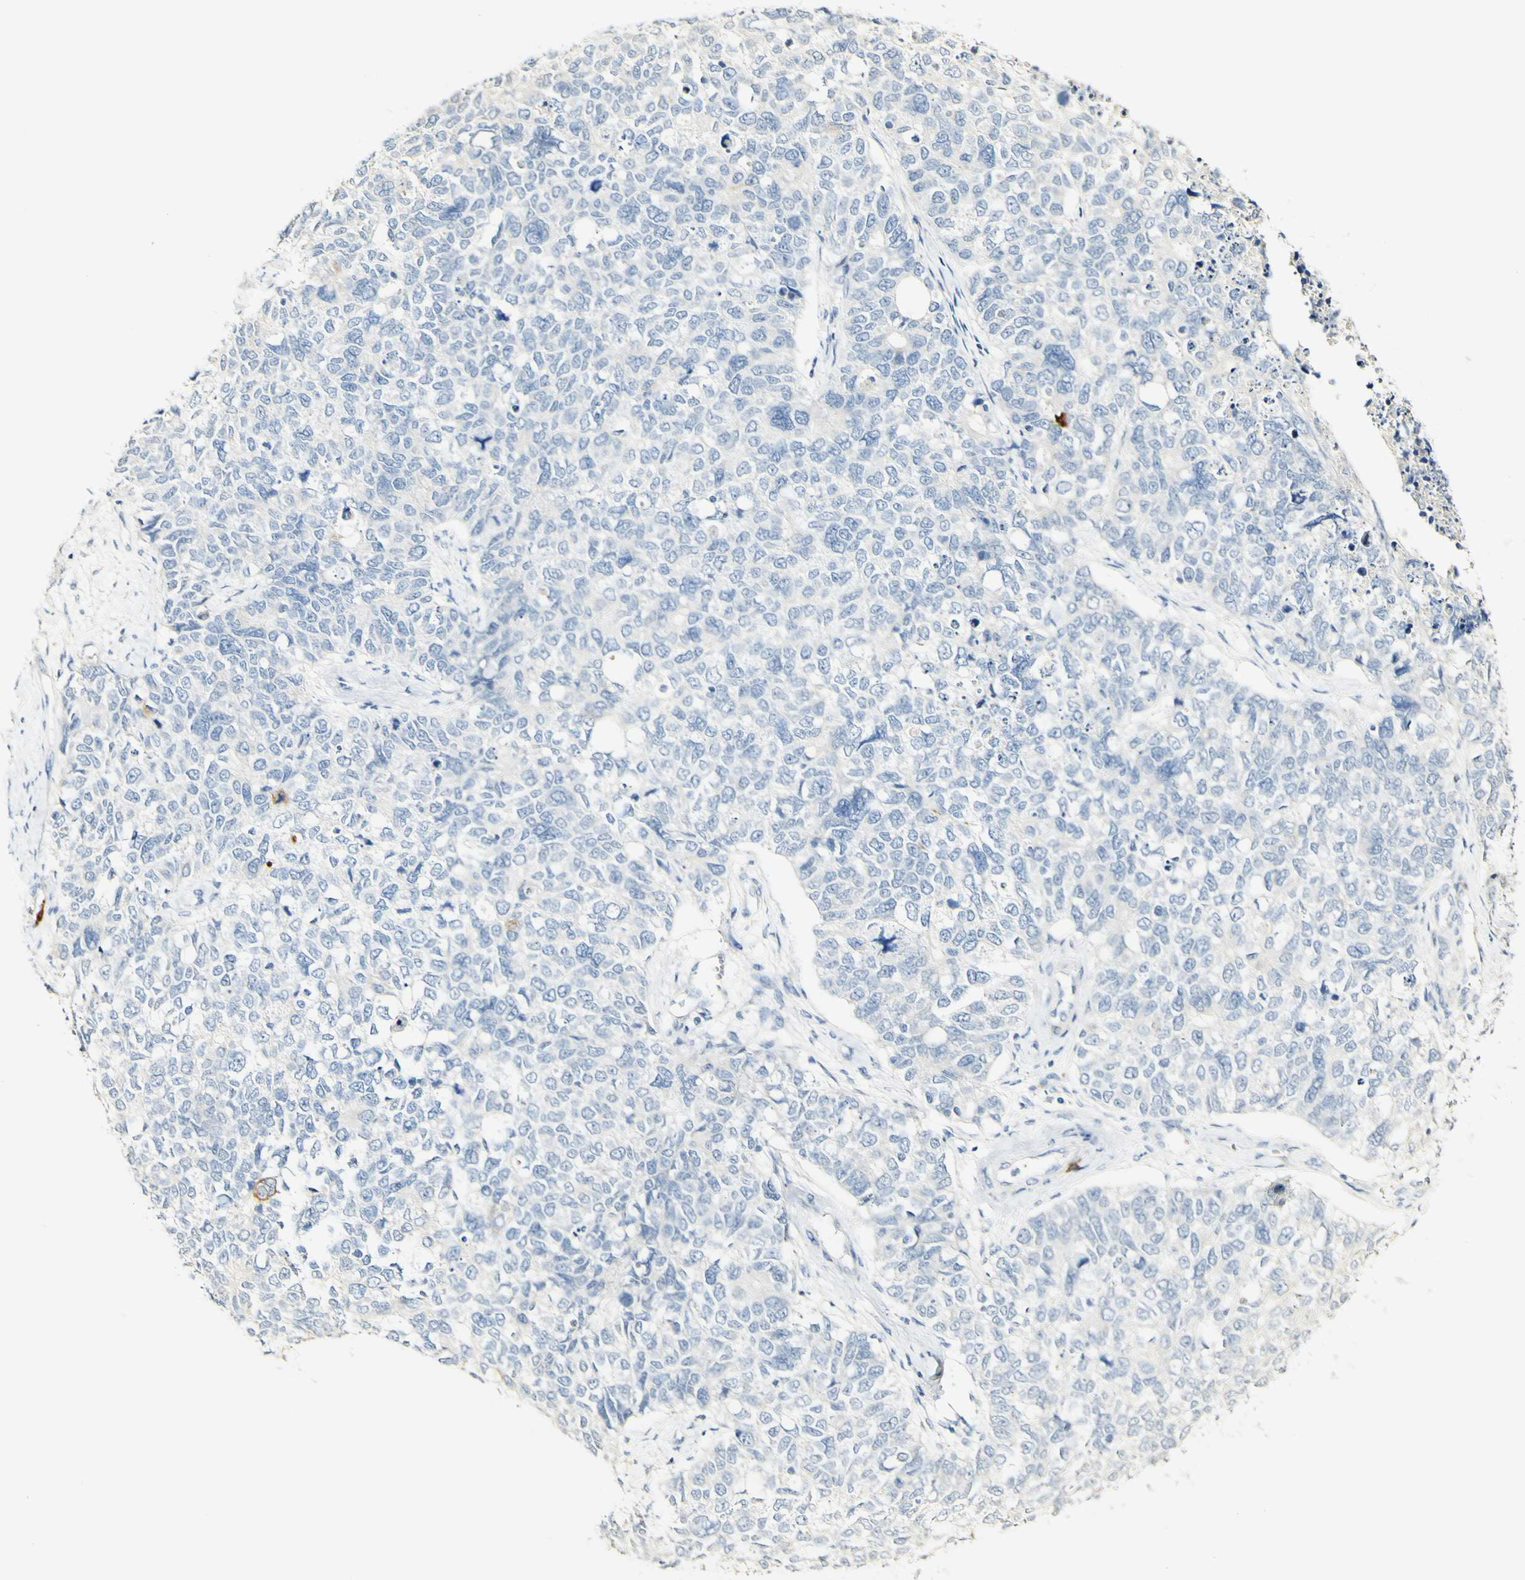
{"staining": {"intensity": "negative", "quantity": "none", "location": "none"}, "tissue": "cervical cancer", "cell_type": "Tumor cells", "image_type": "cancer", "snomed": [{"axis": "morphology", "description": "Squamous cell carcinoma, NOS"}, {"axis": "topography", "description": "Cervix"}], "caption": "Immunohistochemical staining of human cervical squamous cell carcinoma reveals no significant positivity in tumor cells.", "gene": "FMO3", "patient": {"sex": "female", "age": 63}}